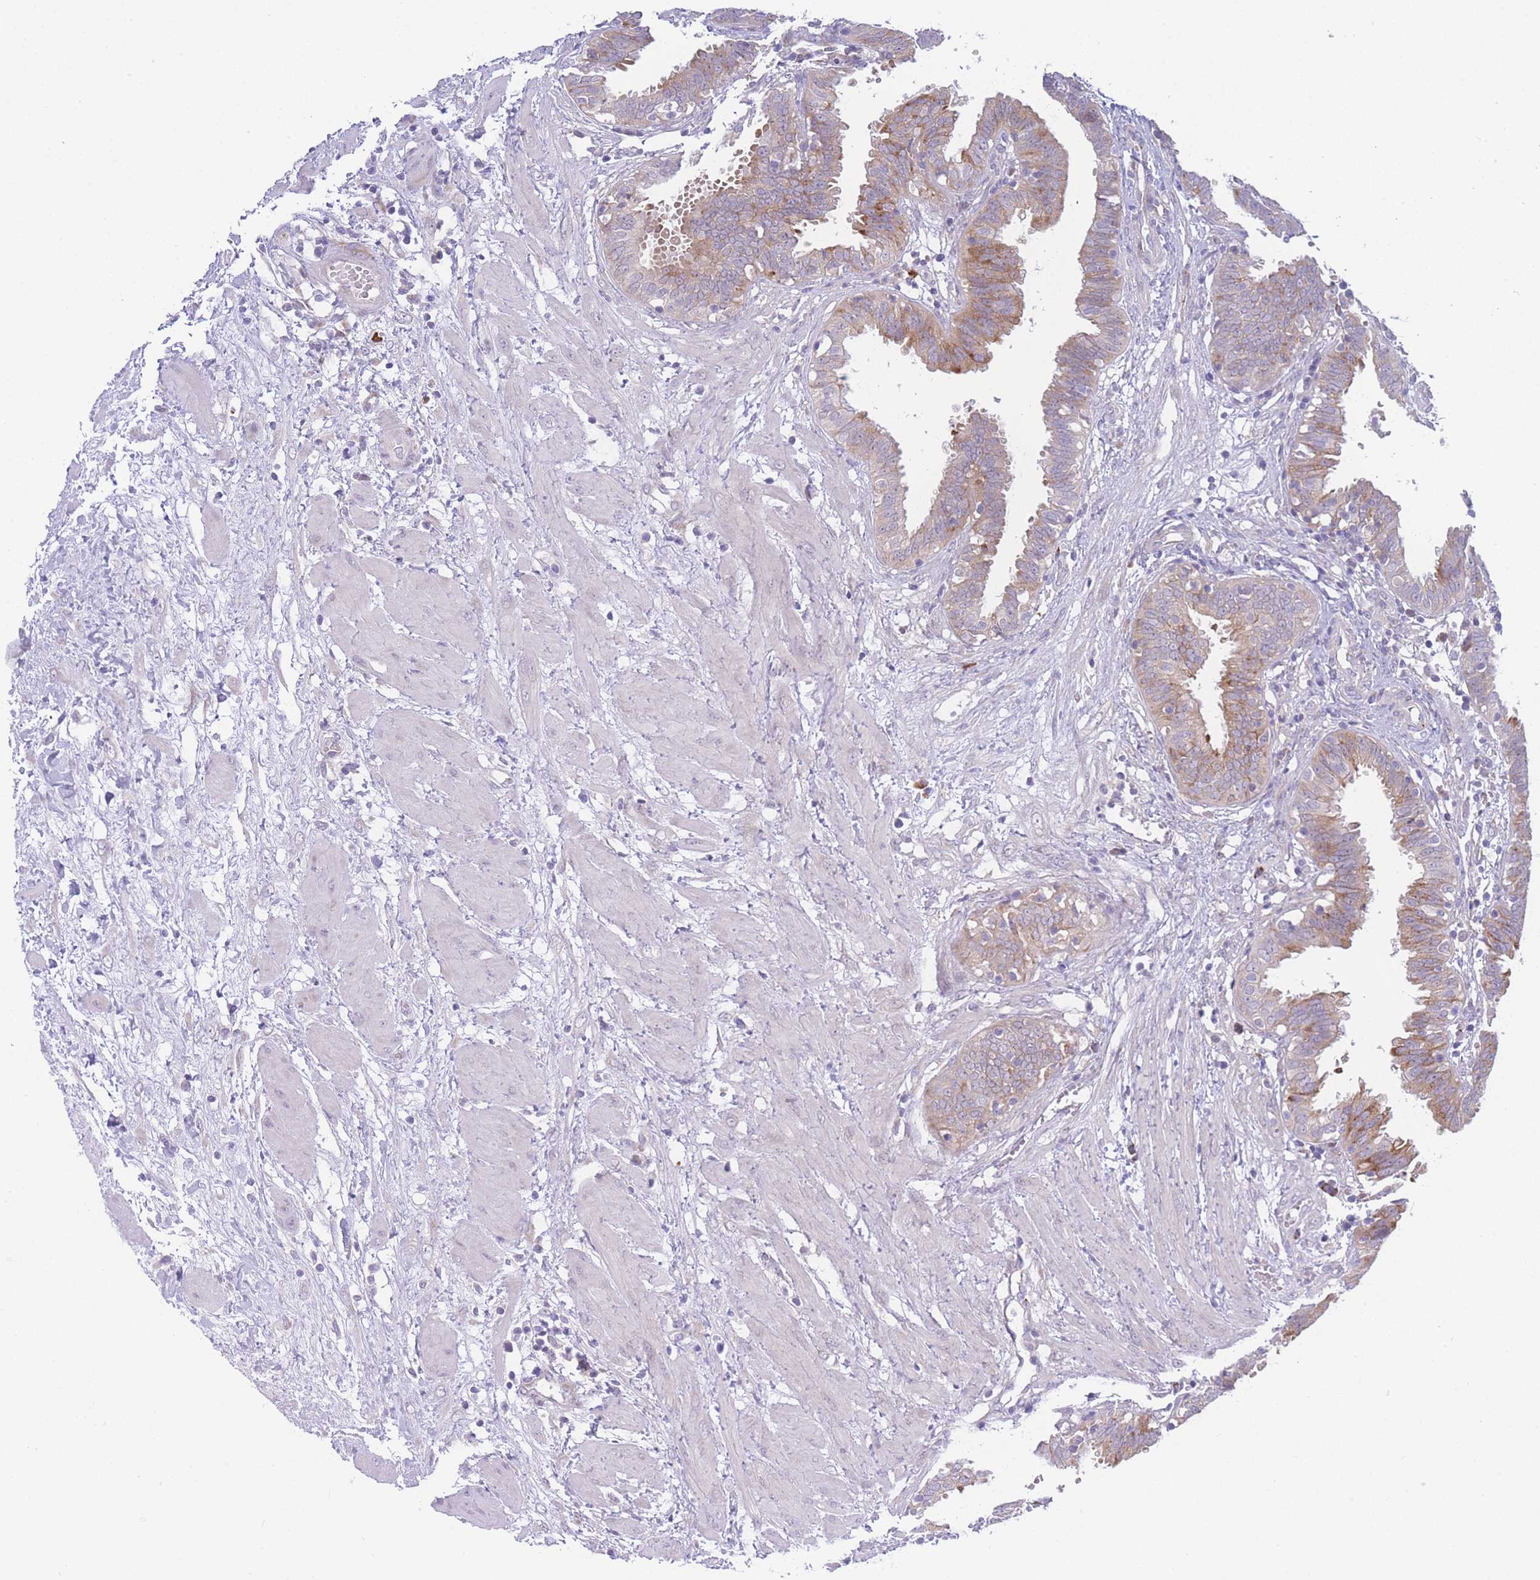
{"staining": {"intensity": "moderate", "quantity": "25%-75%", "location": "cytoplasmic/membranous"}, "tissue": "fallopian tube", "cell_type": "Glandular cells", "image_type": "normal", "snomed": [{"axis": "morphology", "description": "Normal tissue, NOS"}, {"axis": "topography", "description": "Fallopian tube"}, {"axis": "topography", "description": "Placenta"}], "caption": "This micrograph reveals immunohistochemistry (IHC) staining of unremarkable fallopian tube, with medium moderate cytoplasmic/membranous staining in about 25%-75% of glandular cells.", "gene": "ZNF510", "patient": {"sex": "female", "age": 32}}